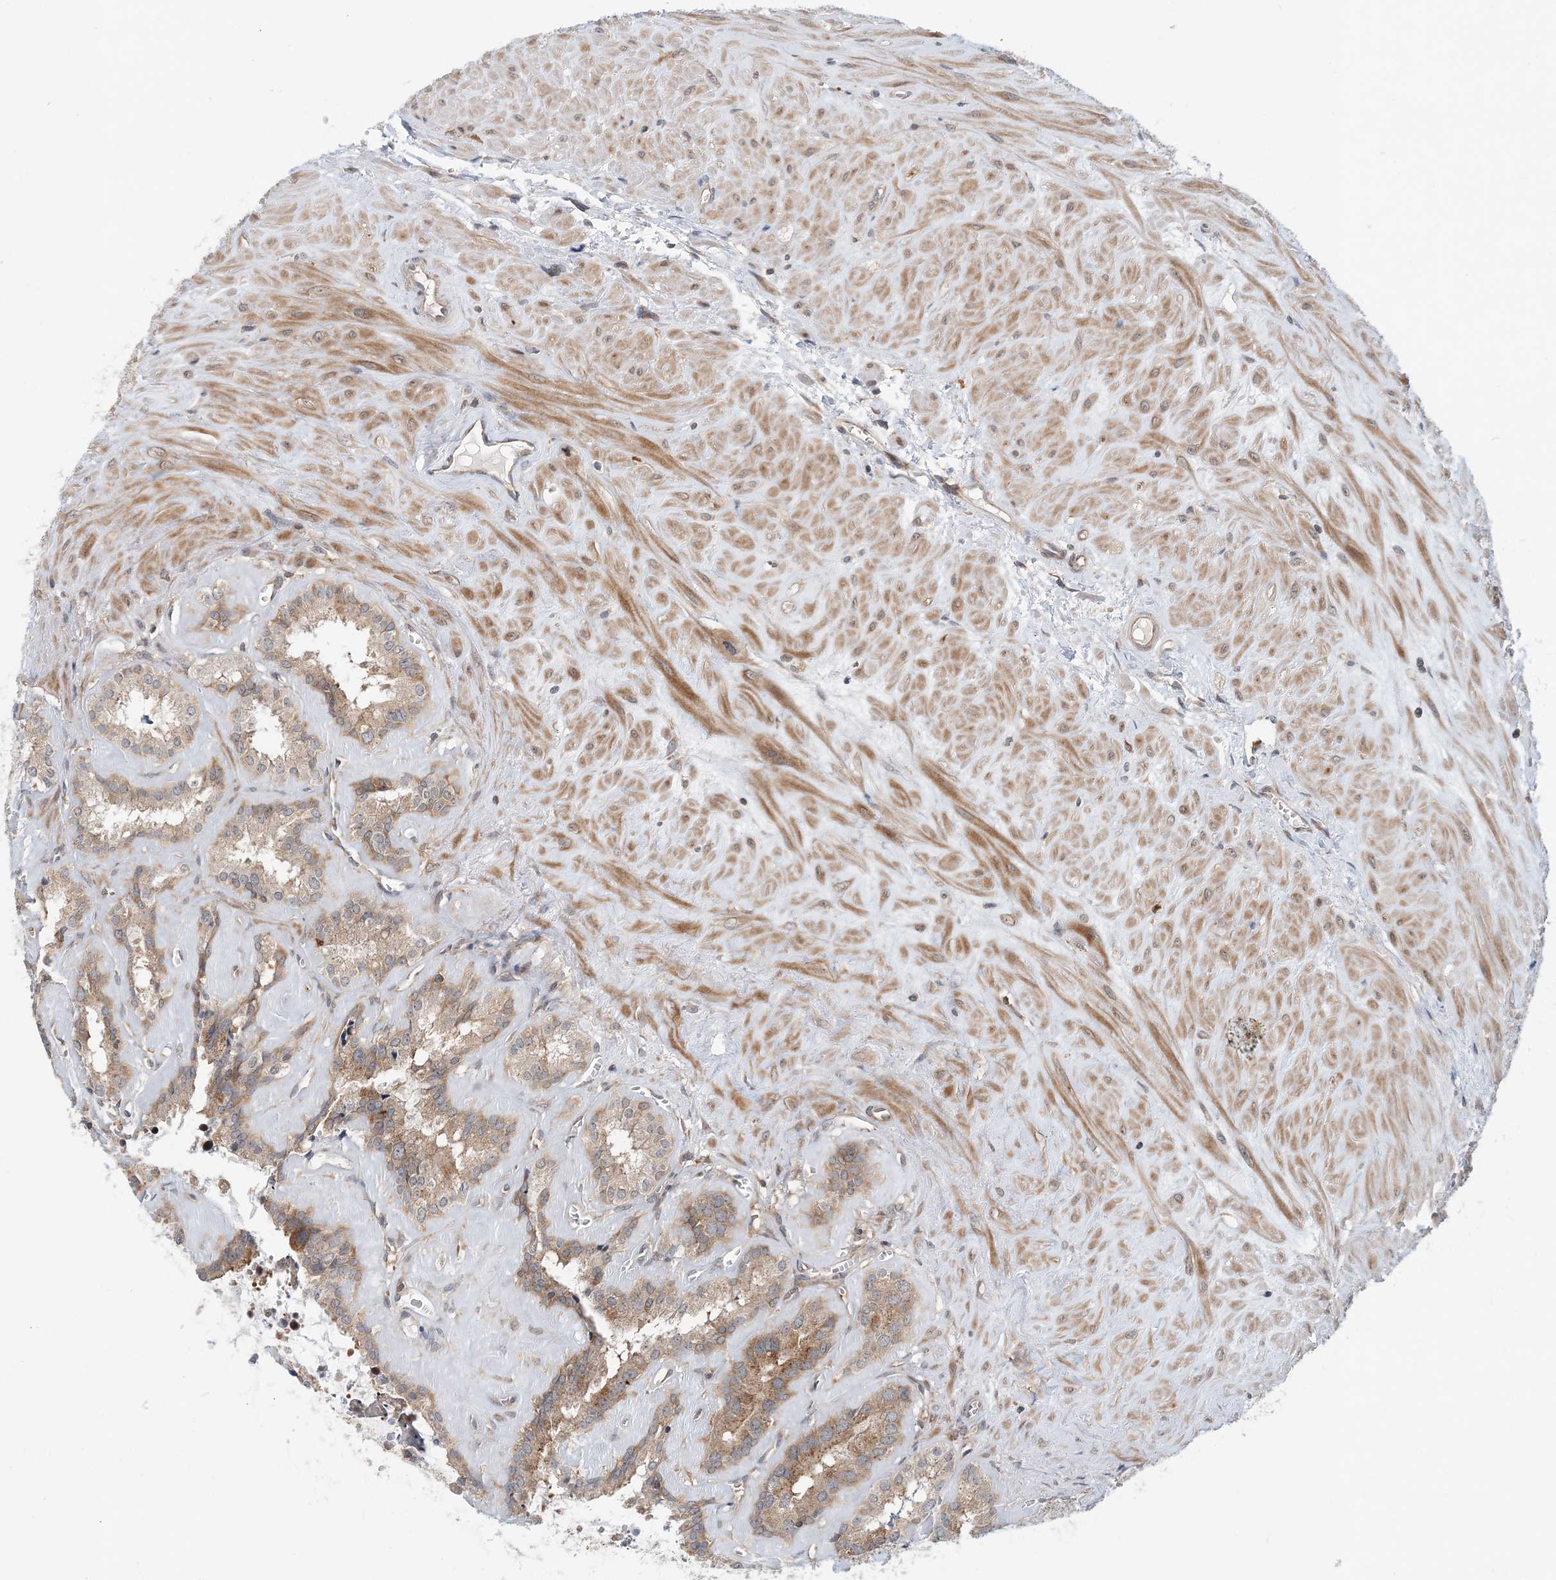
{"staining": {"intensity": "moderate", "quantity": ">75%", "location": "cytoplasmic/membranous"}, "tissue": "seminal vesicle", "cell_type": "Glandular cells", "image_type": "normal", "snomed": [{"axis": "morphology", "description": "Normal tissue, NOS"}, {"axis": "topography", "description": "Prostate"}, {"axis": "topography", "description": "Seminal veicle"}], "caption": "DAB immunohistochemical staining of normal human seminal vesicle exhibits moderate cytoplasmic/membranous protein positivity in approximately >75% of glandular cells.", "gene": "ATP13A2", "patient": {"sex": "male", "age": 59}}